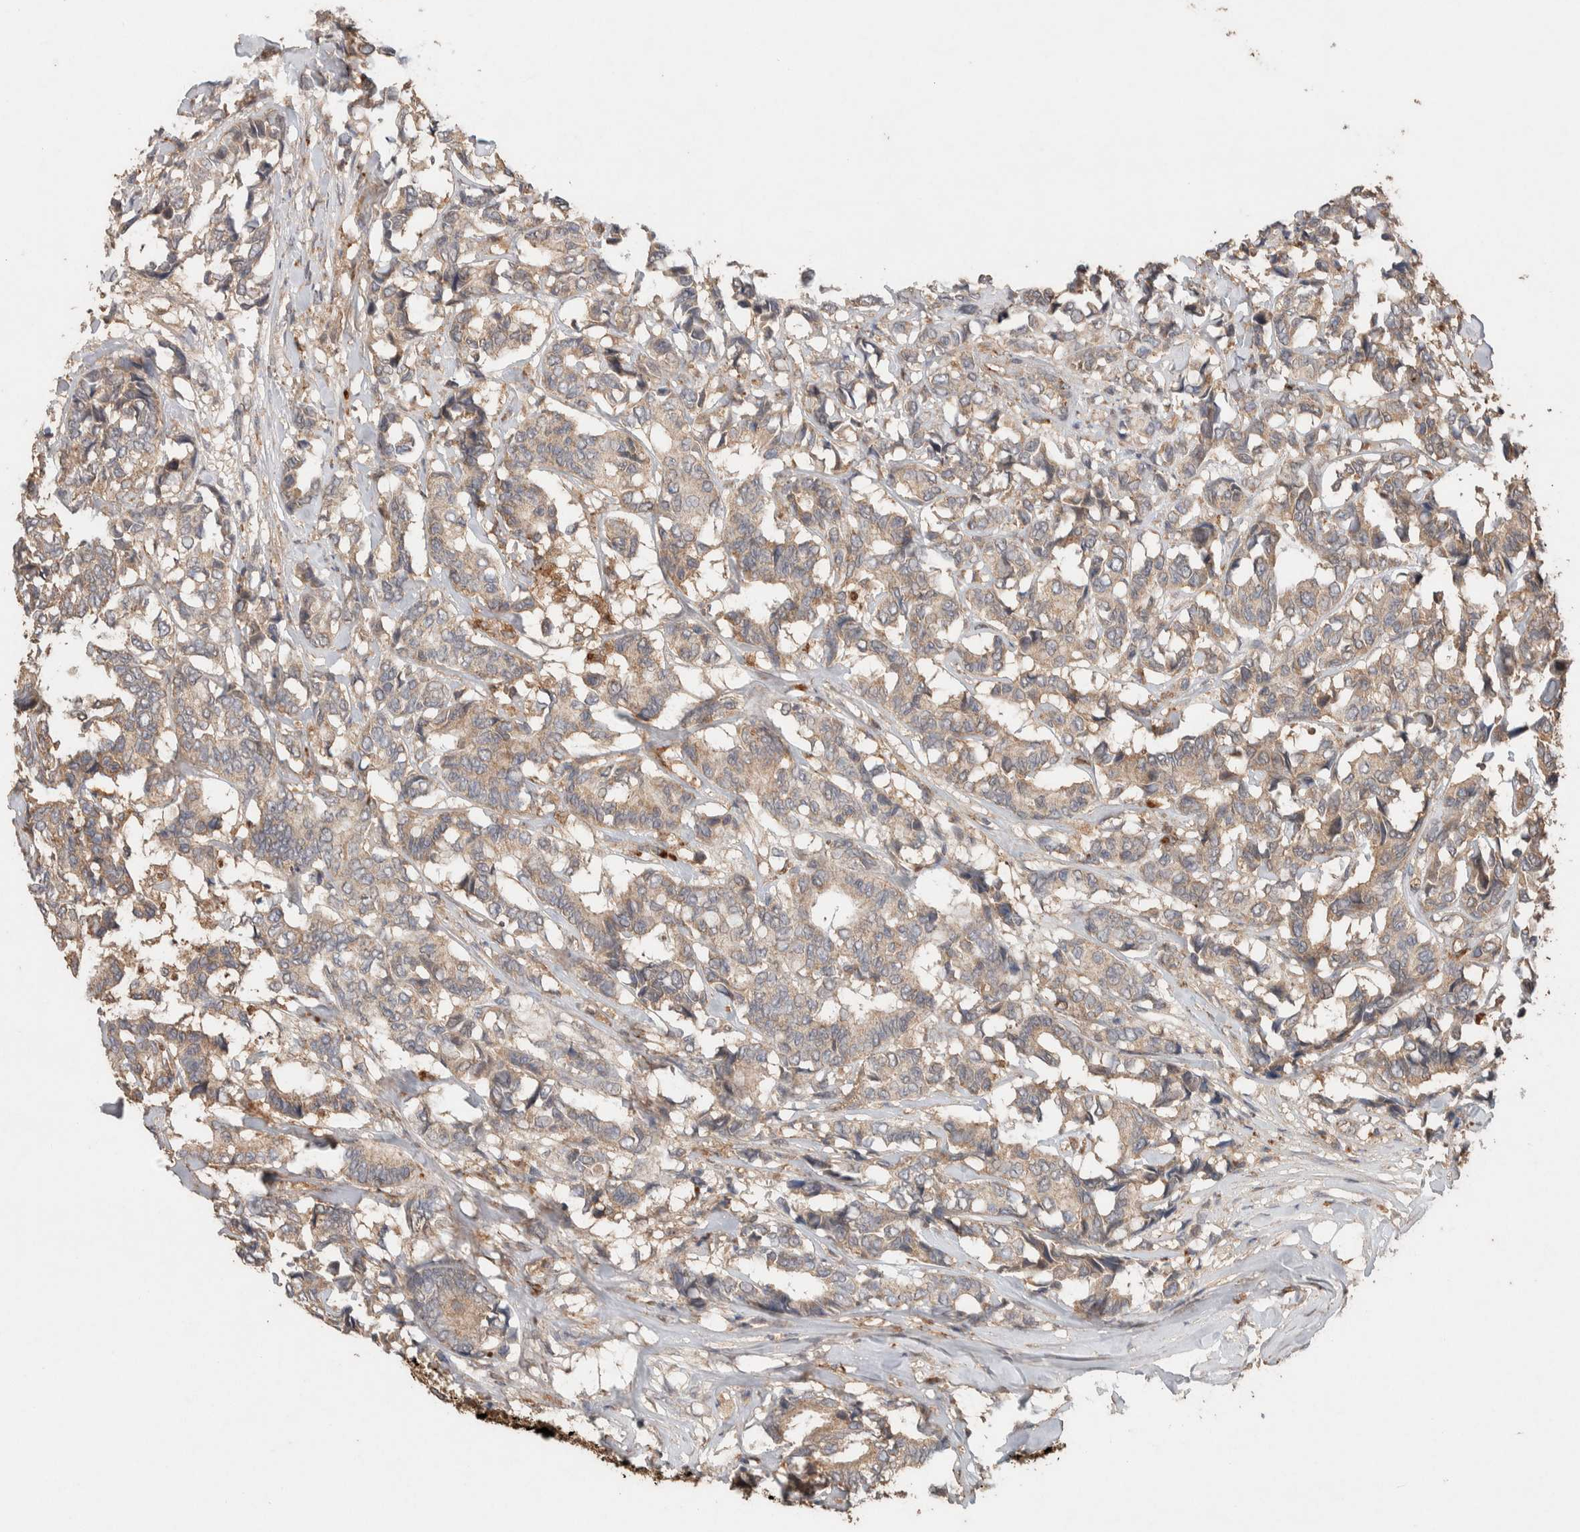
{"staining": {"intensity": "weak", "quantity": ">75%", "location": "cytoplasmic/membranous"}, "tissue": "breast cancer", "cell_type": "Tumor cells", "image_type": "cancer", "snomed": [{"axis": "morphology", "description": "Duct carcinoma"}, {"axis": "topography", "description": "Breast"}], "caption": "Immunohistochemical staining of human breast infiltrating ductal carcinoma displays low levels of weak cytoplasmic/membranous expression in approximately >75% of tumor cells. (DAB = brown stain, brightfield microscopy at high magnification).", "gene": "KCNJ5", "patient": {"sex": "female", "age": 87}}